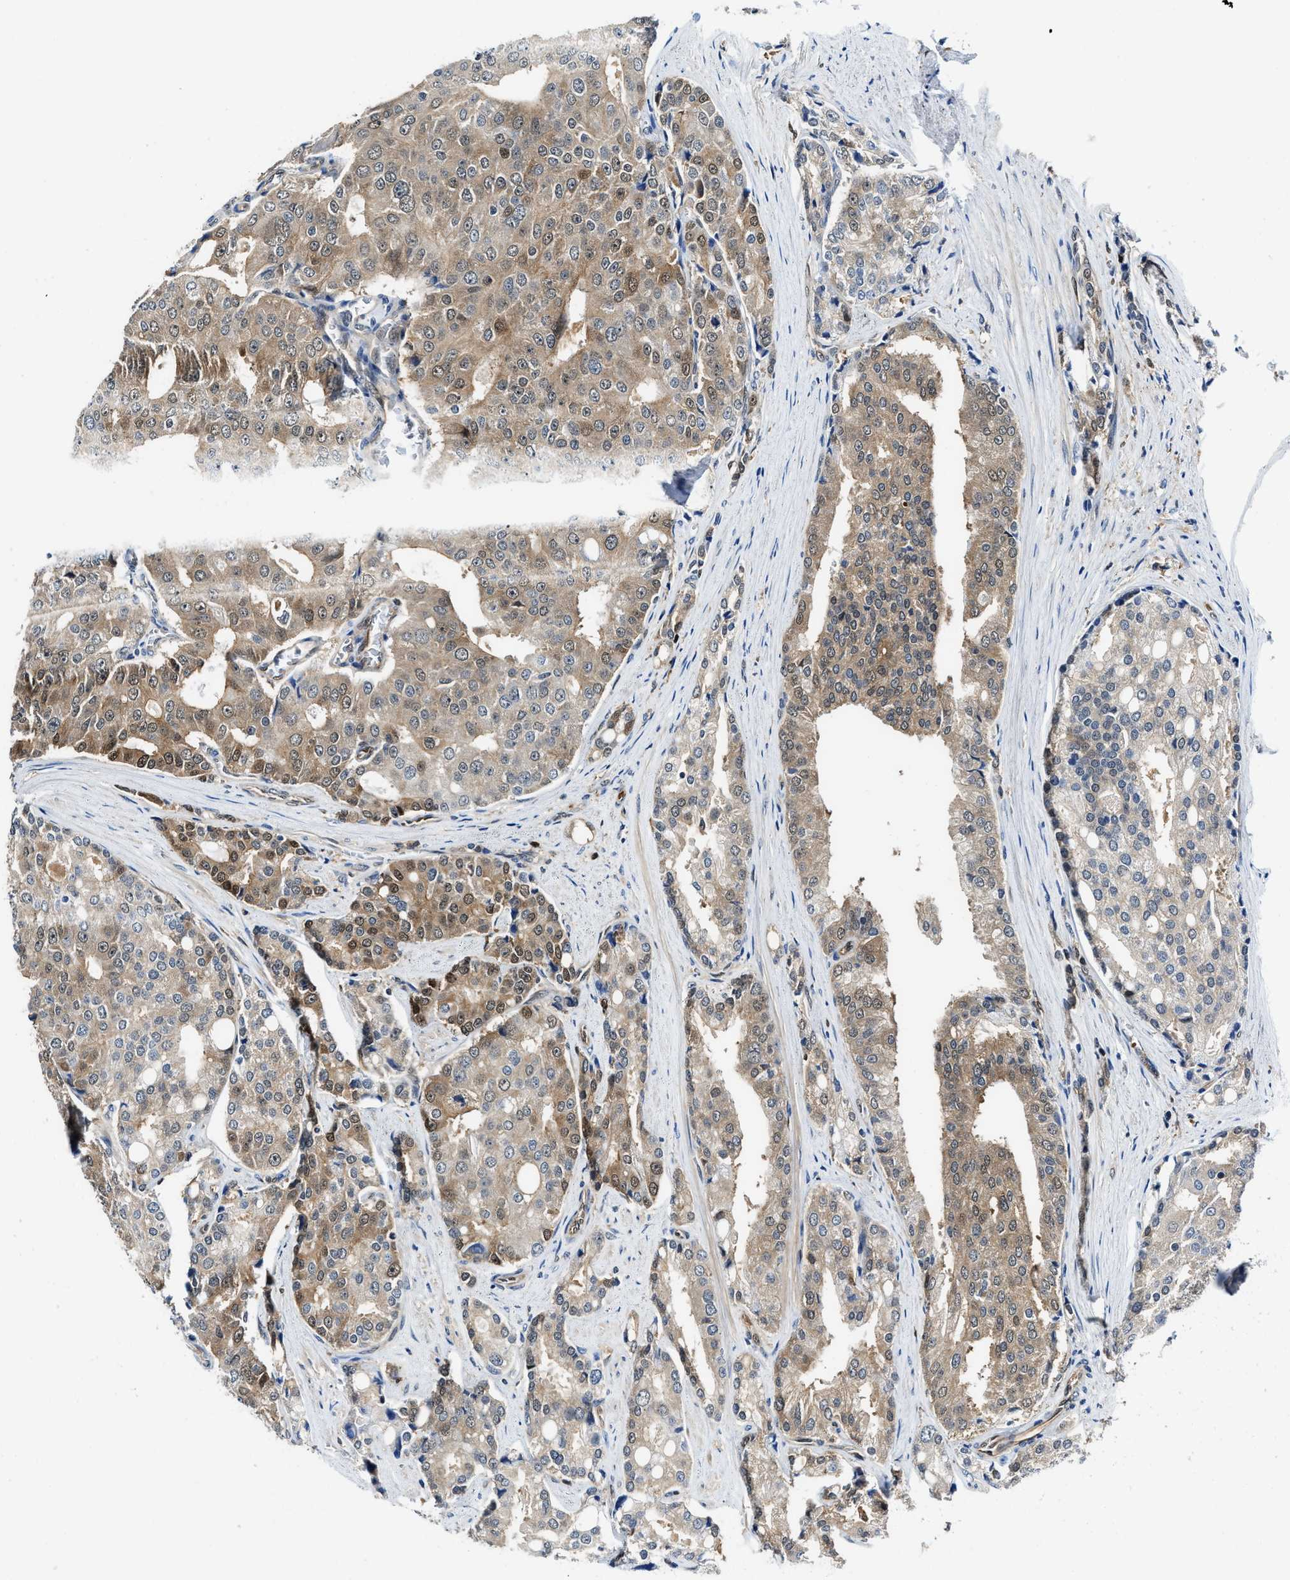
{"staining": {"intensity": "moderate", "quantity": "25%-75%", "location": "cytoplasmic/membranous,nuclear"}, "tissue": "prostate cancer", "cell_type": "Tumor cells", "image_type": "cancer", "snomed": [{"axis": "morphology", "description": "Adenocarcinoma, High grade"}, {"axis": "topography", "description": "Prostate"}], "caption": "The immunohistochemical stain shows moderate cytoplasmic/membranous and nuclear expression in tumor cells of prostate high-grade adenocarcinoma tissue.", "gene": "LTA4H", "patient": {"sex": "male", "age": 50}}